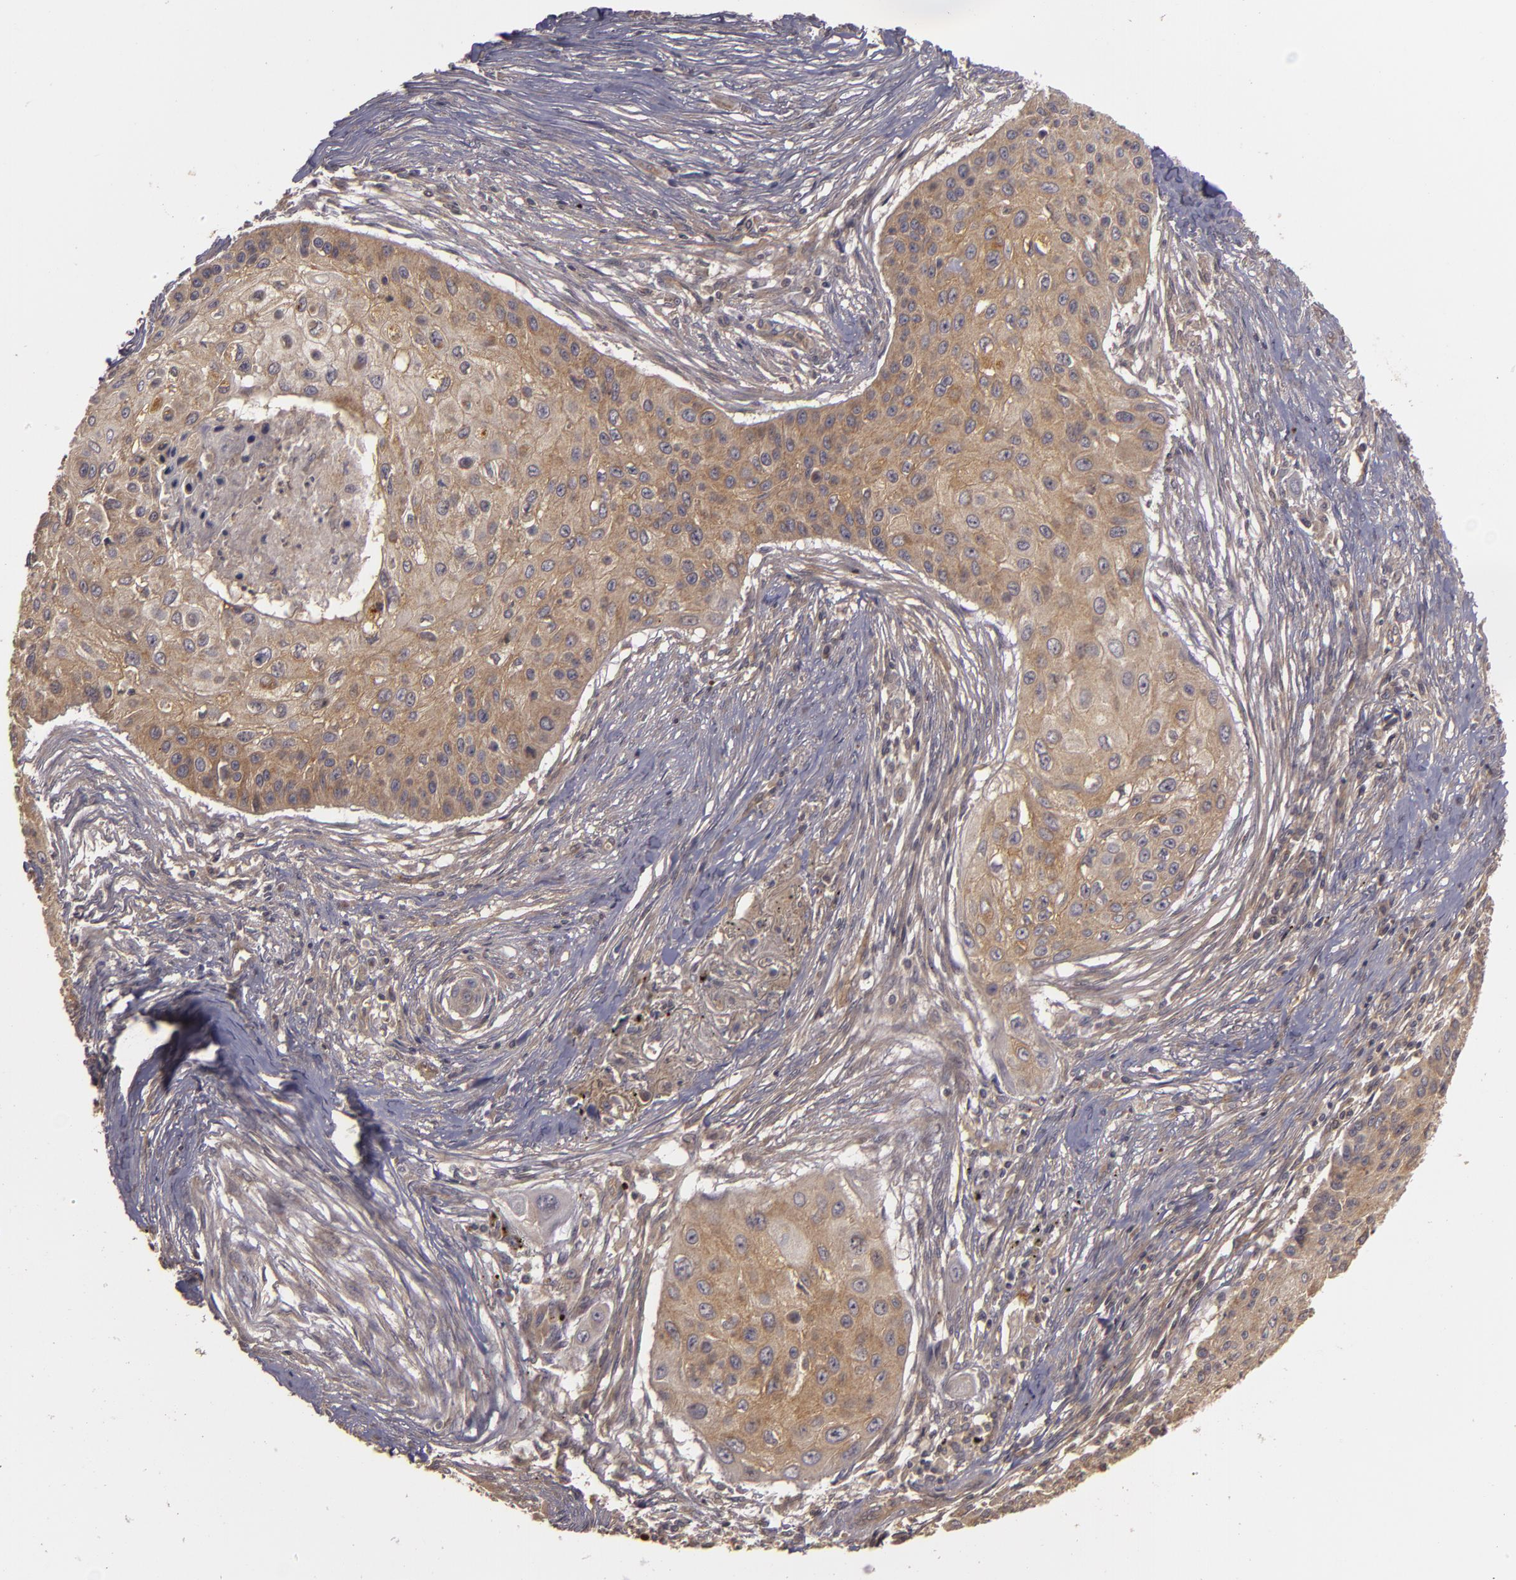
{"staining": {"intensity": "weak", "quantity": ">75%", "location": "cytoplasmic/membranous"}, "tissue": "lung cancer", "cell_type": "Tumor cells", "image_type": "cancer", "snomed": [{"axis": "morphology", "description": "Squamous cell carcinoma, NOS"}, {"axis": "topography", "description": "Lung"}], "caption": "Protein analysis of lung cancer tissue exhibits weak cytoplasmic/membranous expression in about >75% of tumor cells. The staining is performed using DAB (3,3'-diaminobenzidine) brown chromogen to label protein expression. The nuclei are counter-stained blue using hematoxylin.", "gene": "HRAS", "patient": {"sex": "male", "age": 71}}